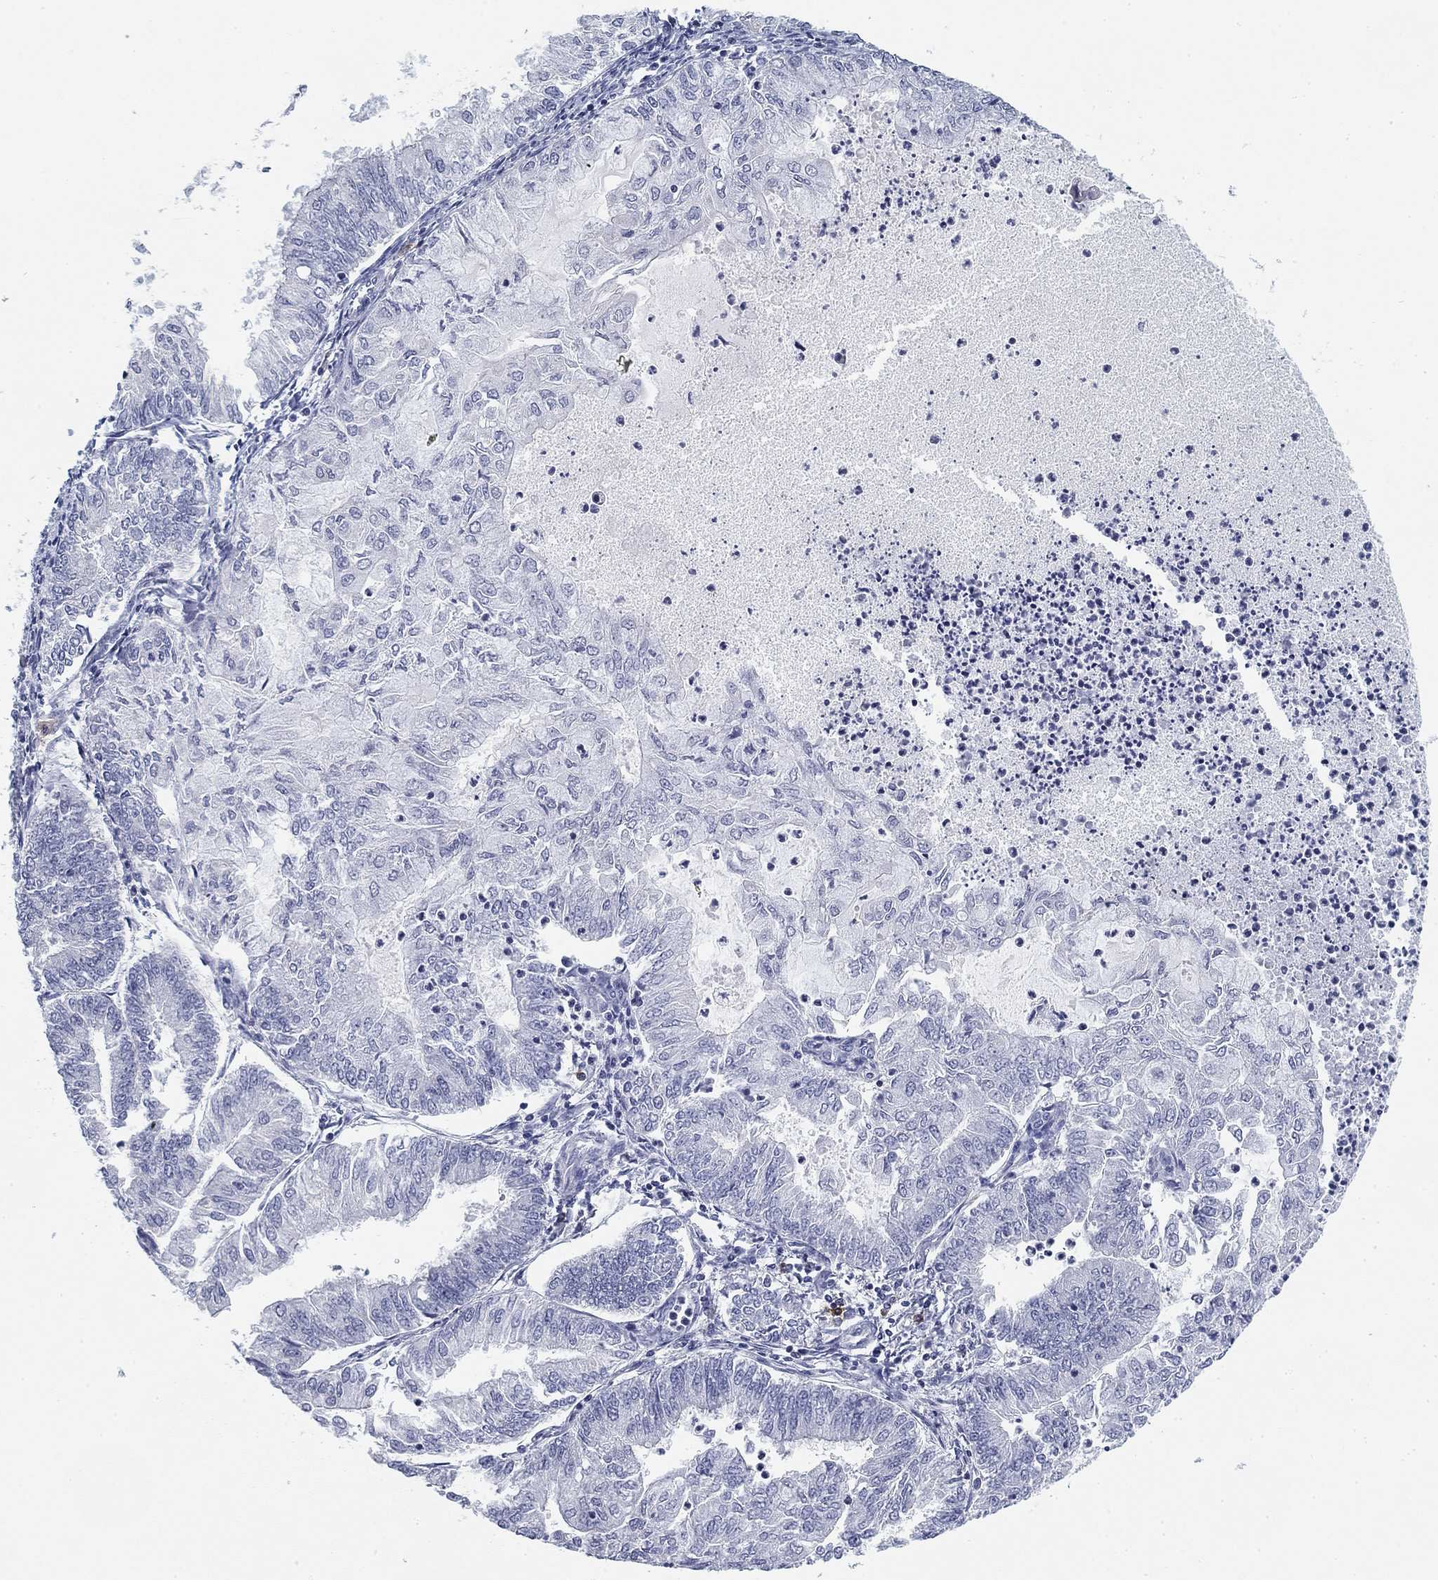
{"staining": {"intensity": "negative", "quantity": "none", "location": "none"}, "tissue": "endometrial cancer", "cell_type": "Tumor cells", "image_type": "cancer", "snomed": [{"axis": "morphology", "description": "Adenocarcinoma, NOS"}, {"axis": "topography", "description": "Endometrium"}], "caption": "Adenocarcinoma (endometrial) was stained to show a protein in brown. There is no significant positivity in tumor cells.", "gene": "CD79B", "patient": {"sex": "female", "age": 59}}